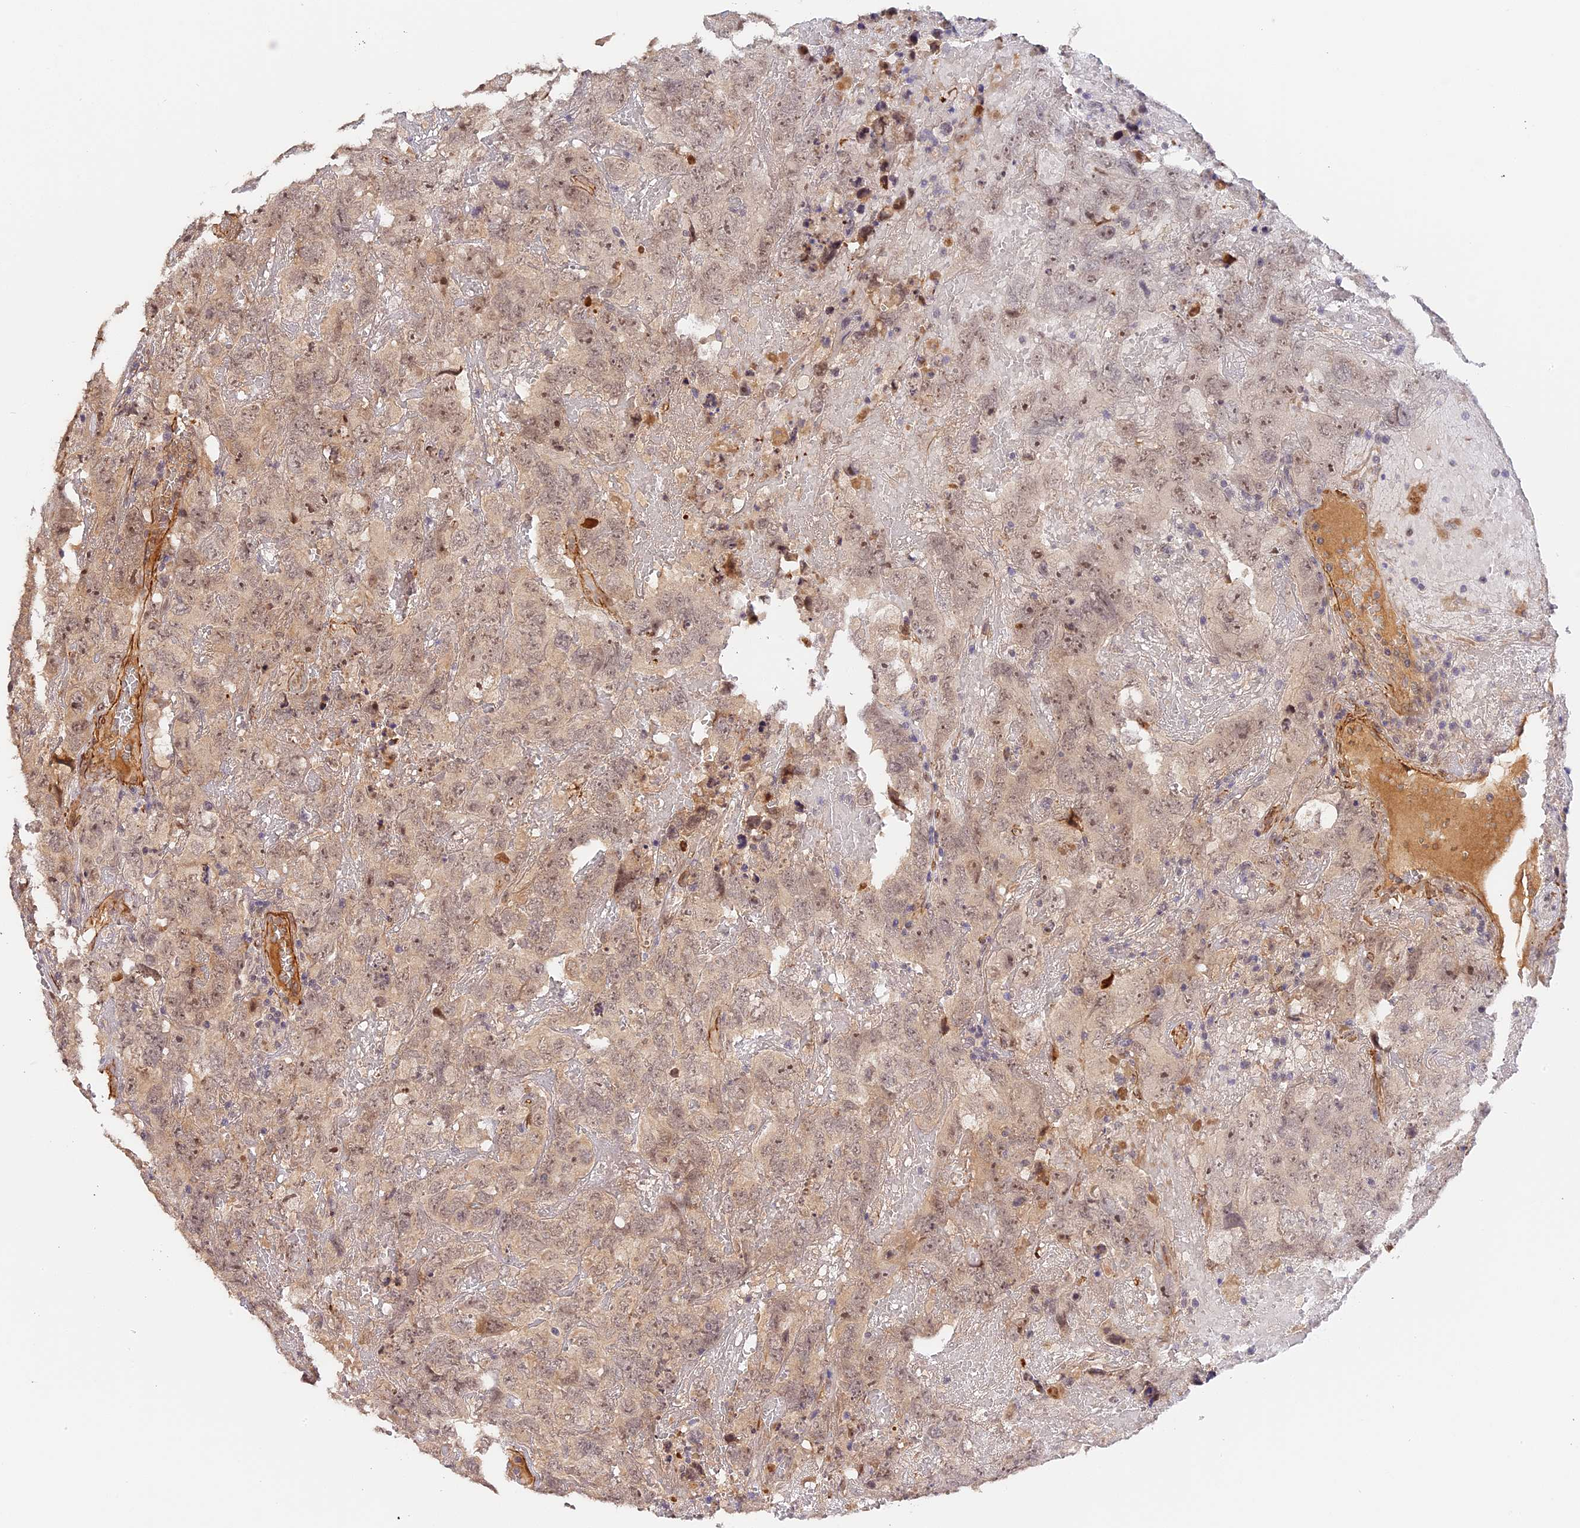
{"staining": {"intensity": "moderate", "quantity": "25%-75%", "location": "nuclear"}, "tissue": "testis cancer", "cell_type": "Tumor cells", "image_type": "cancer", "snomed": [{"axis": "morphology", "description": "Carcinoma, Embryonal, NOS"}, {"axis": "topography", "description": "Testis"}], "caption": "A micrograph of human testis cancer stained for a protein displays moderate nuclear brown staining in tumor cells.", "gene": "IMPACT", "patient": {"sex": "male", "age": 45}}